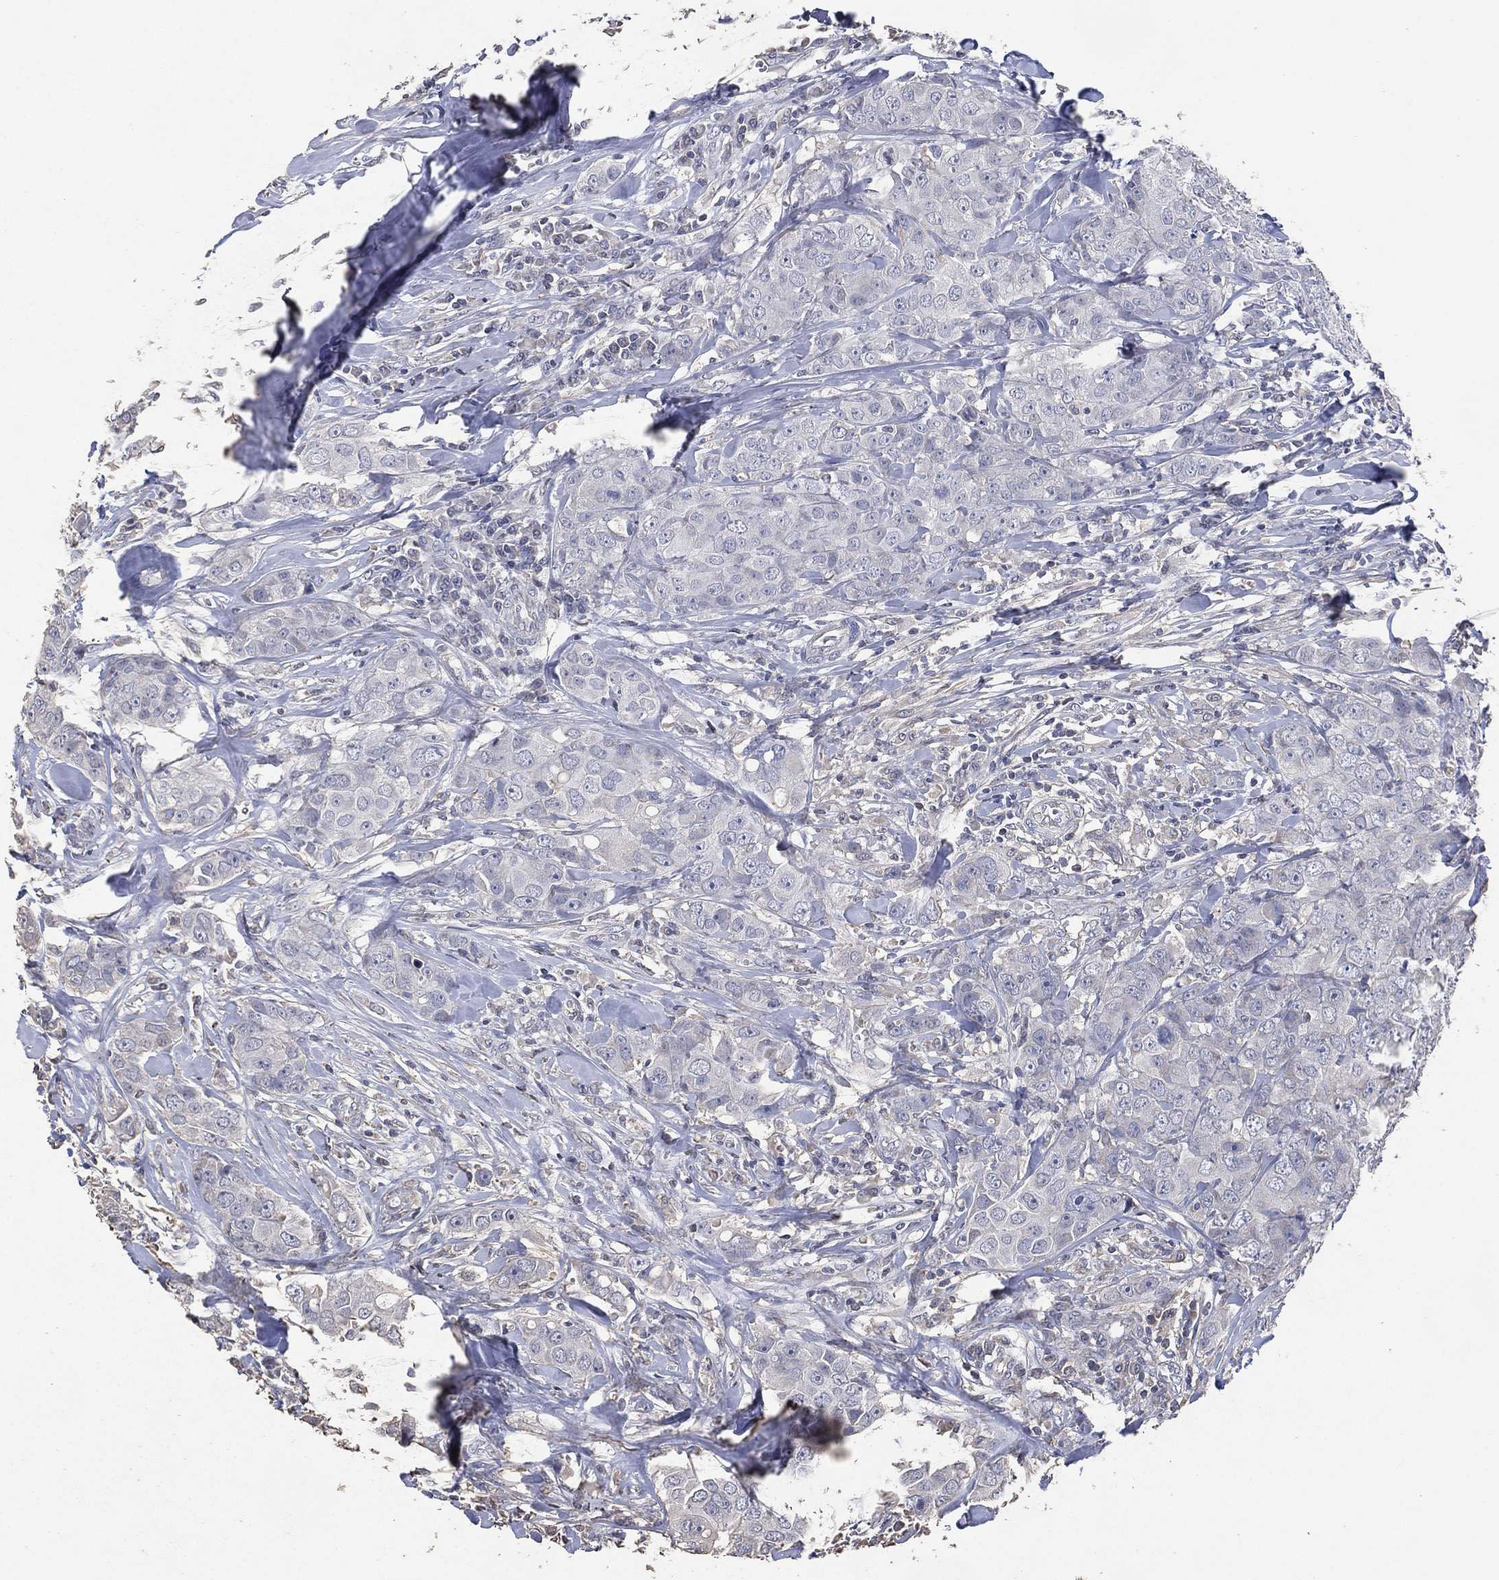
{"staining": {"intensity": "negative", "quantity": "none", "location": "none"}, "tissue": "breast cancer", "cell_type": "Tumor cells", "image_type": "cancer", "snomed": [{"axis": "morphology", "description": "Duct carcinoma"}, {"axis": "topography", "description": "Breast"}], "caption": "DAB immunohistochemical staining of human intraductal carcinoma (breast) shows no significant positivity in tumor cells.", "gene": "ADPRHL1", "patient": {"sex": "female", "age": 43}}